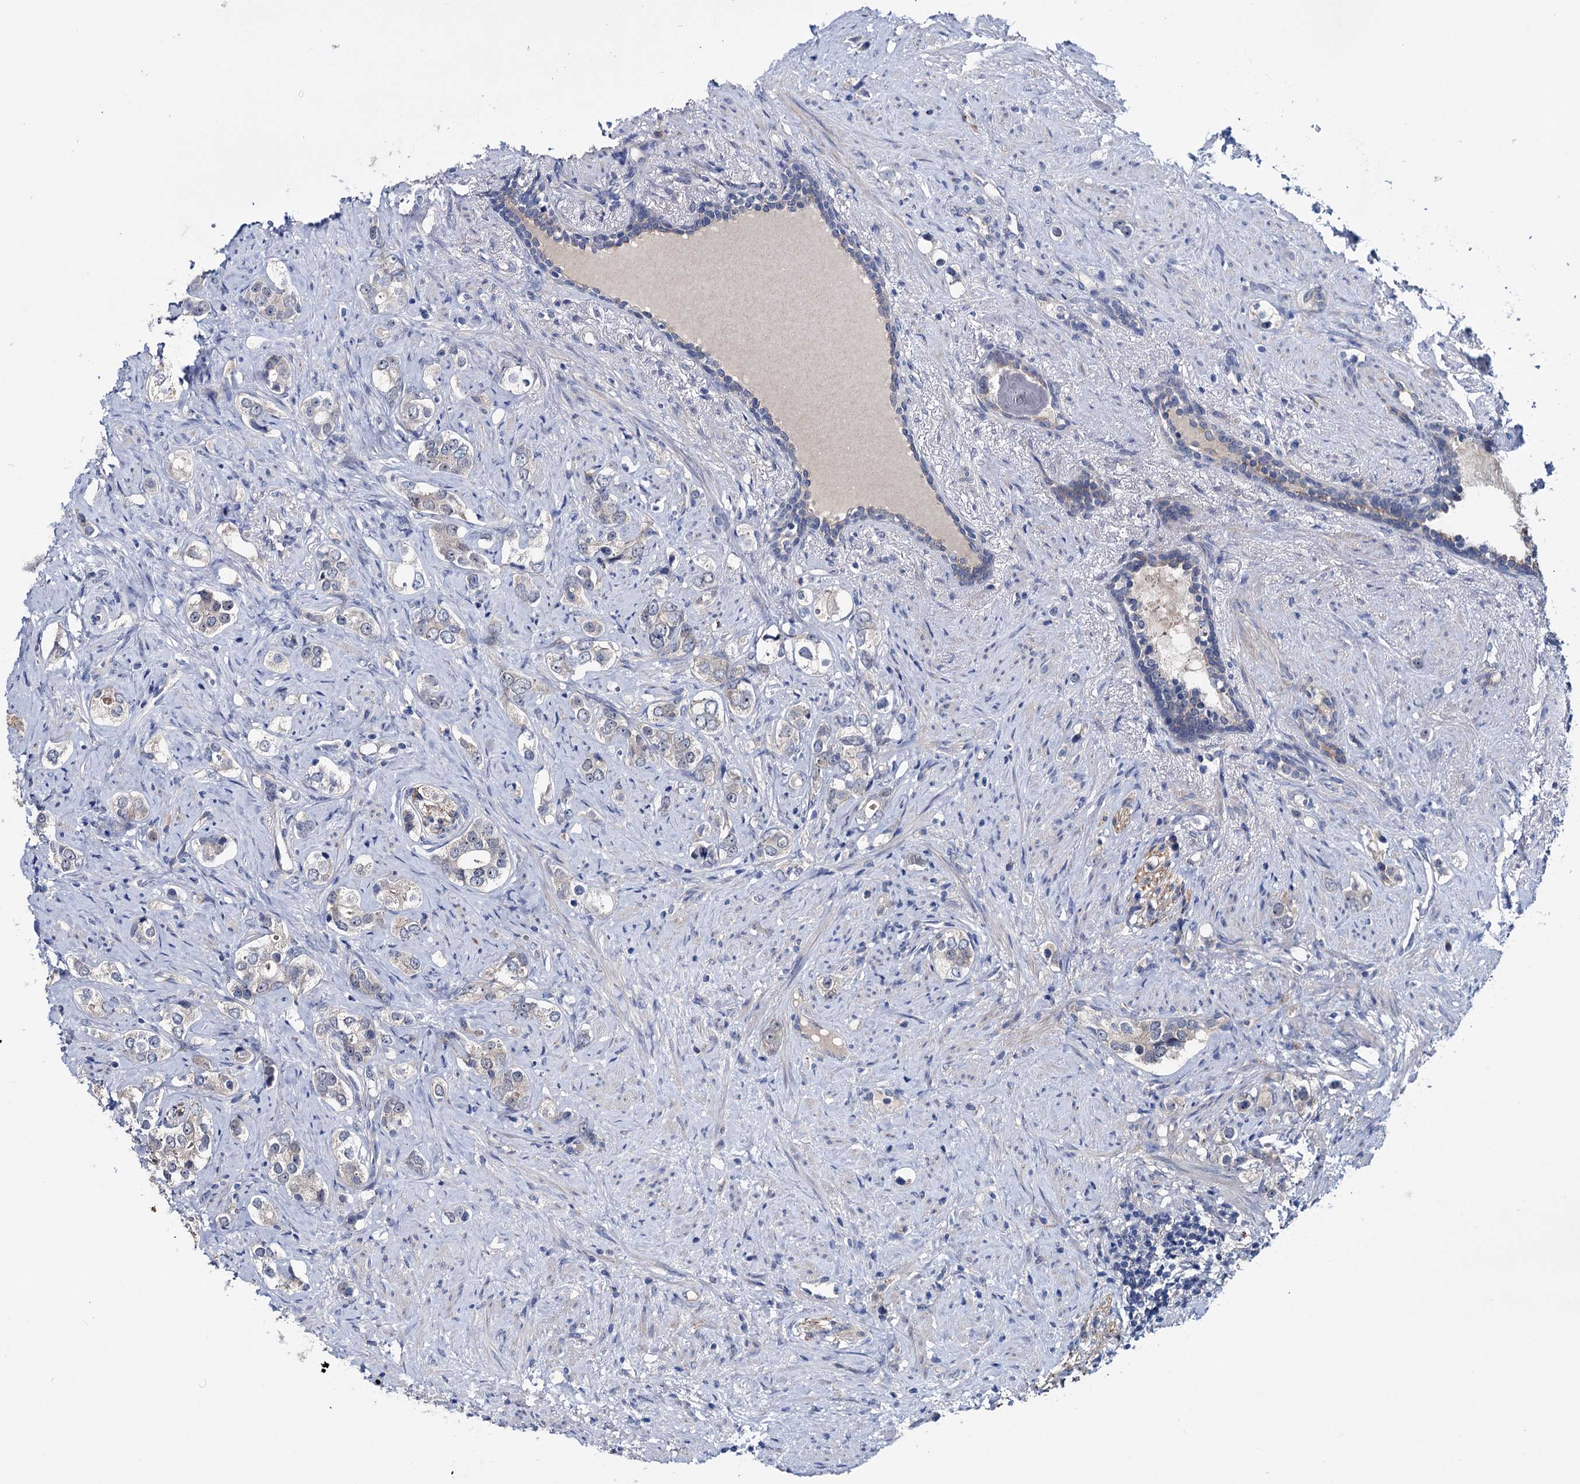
{"staining": {"intensity": "negative", "quantity": "none", "location": "none"}, "tissue": "prostate cancer", "cell_type": "Tumor cells", "image_type": "cancer", "snomed": [{"axis": "morphology", "description": "Adenocarcinoma, High grade"}, {"axis": "topography", "description": "Prostate"}], "caption": "High-grade adenocarcinoma (prostate) was stained to show a protein in brown. There is no significant expression in tumor cells.", "gene": "EYA4", "patient": {"sex": "male", "age": 63}}